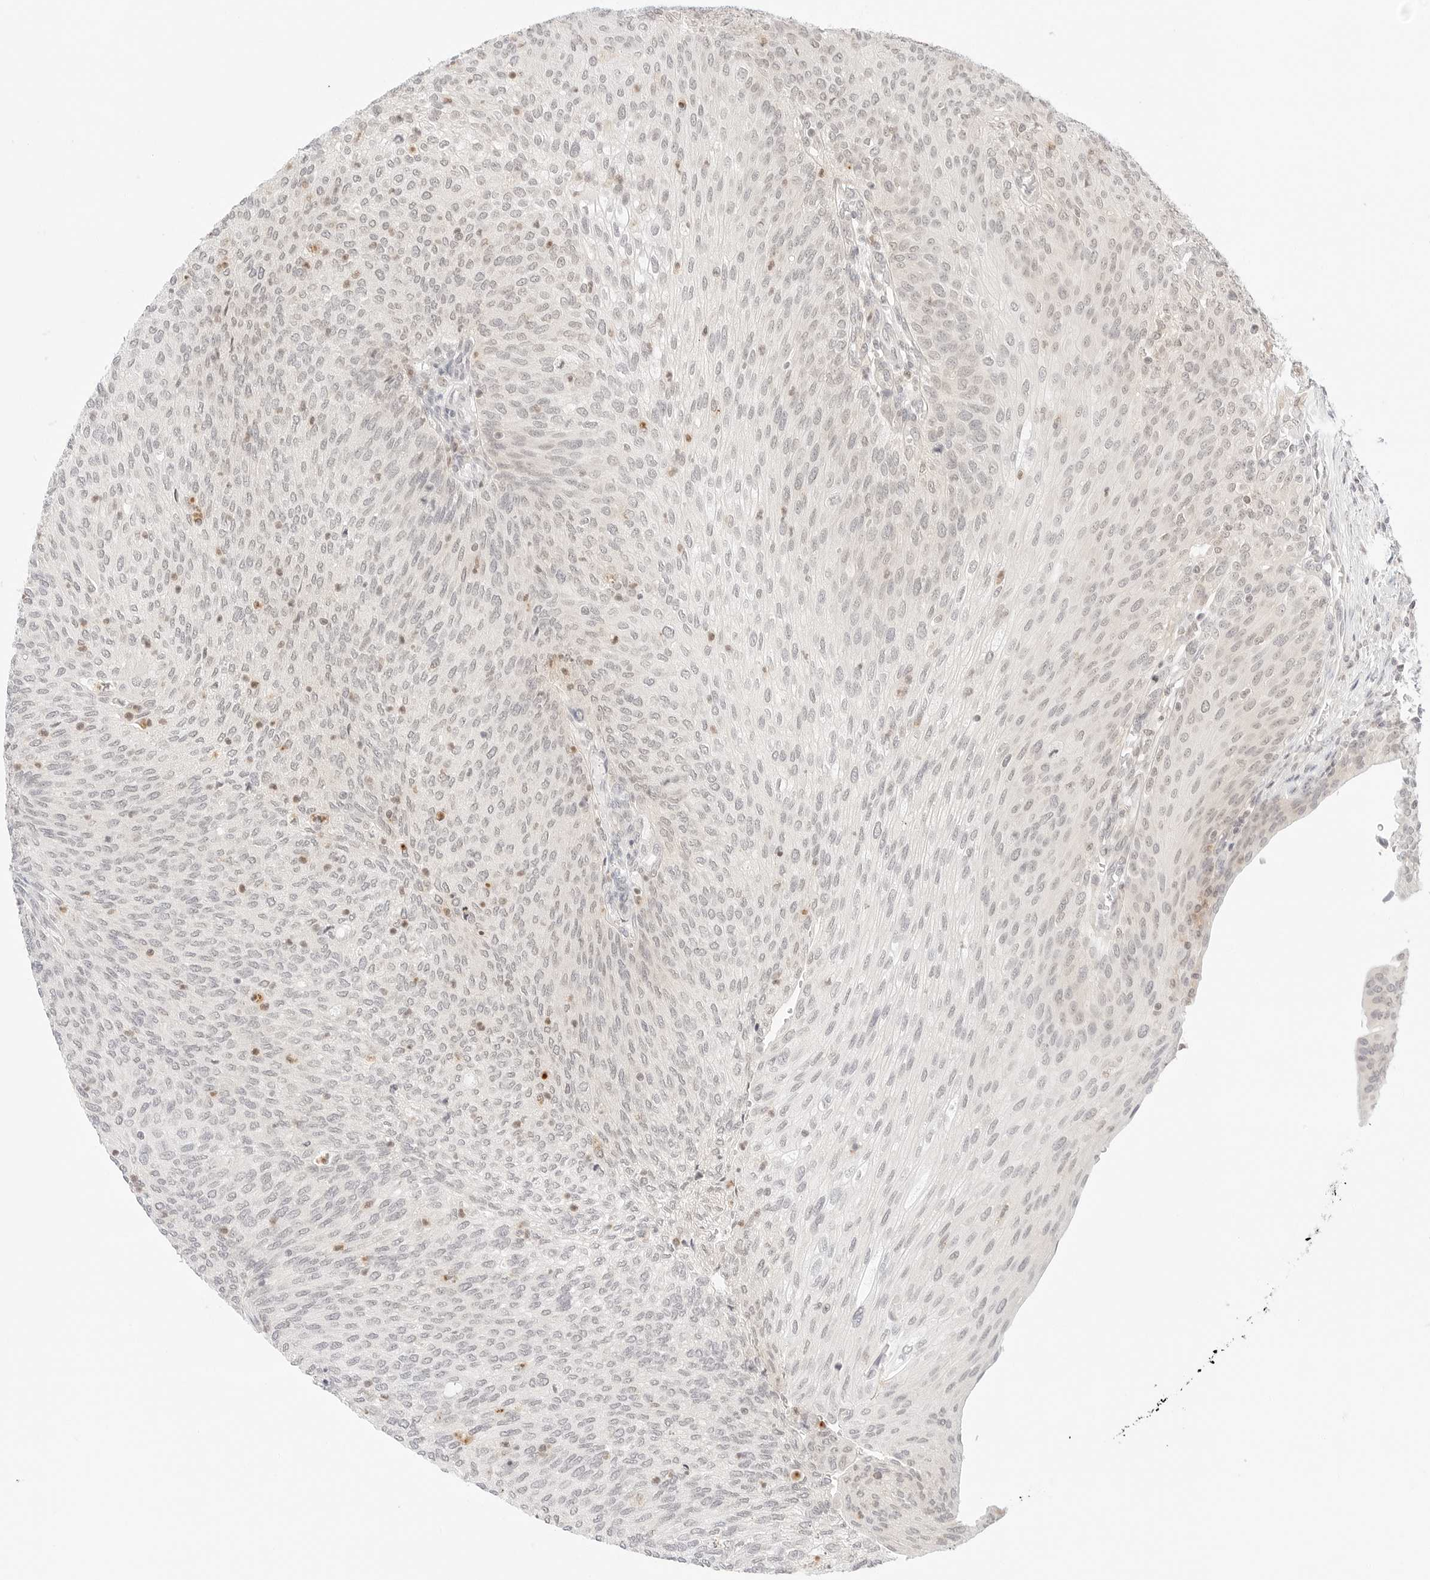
{"staining": {"intensity": "negative", "quantity": "none", "location": "none"}, "tissue": "urothelial cancer", "cell_type": "Tumor cells", "image_type": "cancer", "snomed": [{"axis": "morphology", "description": "Urothelial carcinoma, Low grade"}, {"axis": "topography", "description": "Urinary bladder"}], "caption": "IHC of urothelial carcinoma (low-grade) demonstrates no staining in tumor cells.", "gene": "GNAS", "patient": {"sex": "female", "age": 79}}